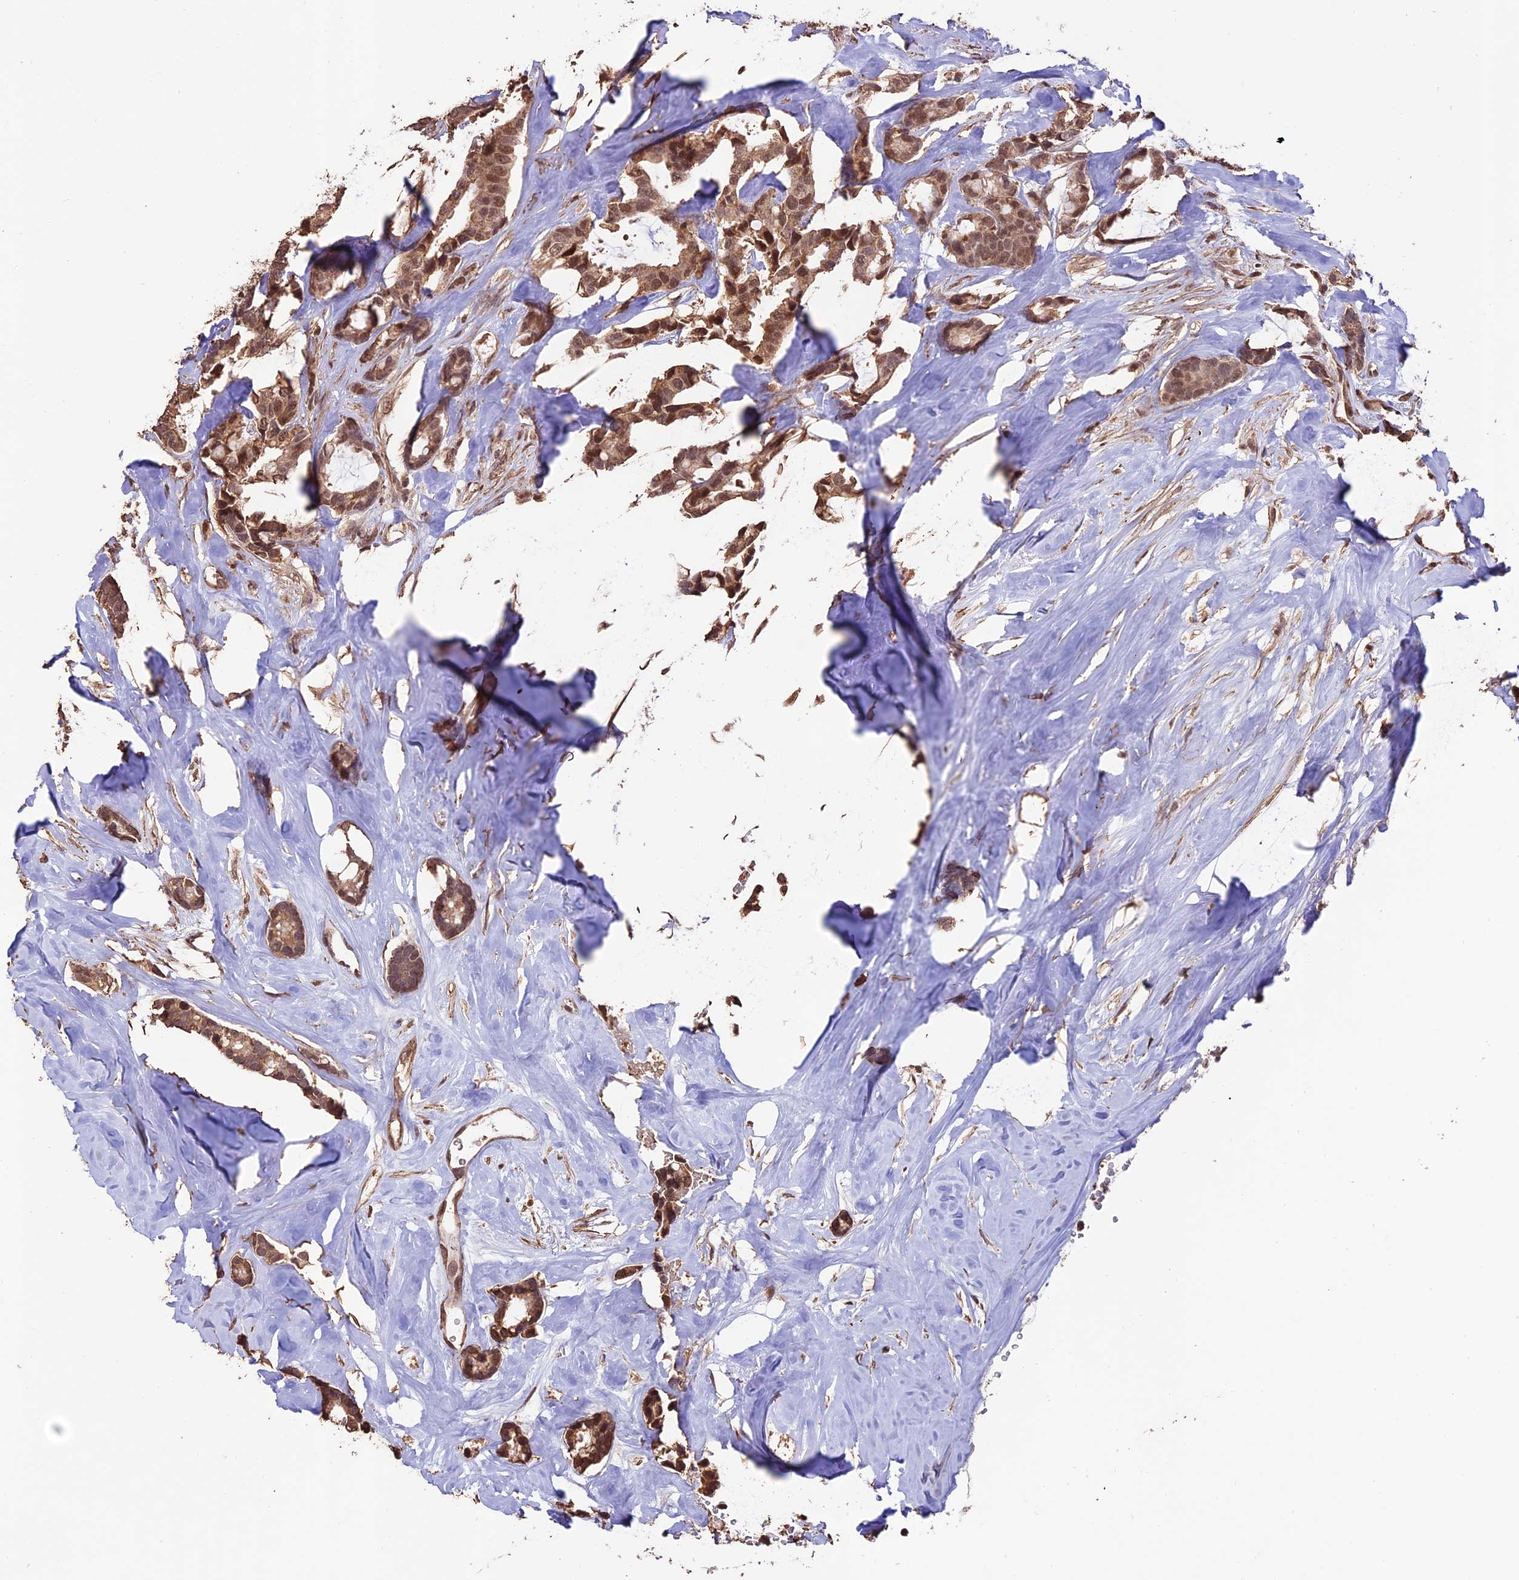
{"staining": {"intensity": "moderate", "quantity": ">75%", "location": "cytoplasmic/membranous,nuclear"}, "tissue": "breast cancer", "cell_type": "Tumor cells", "image_type": "cancer", "snomed": [{"axis": "morphology", "description": "Duct carcinoma"}, {"axis": "topography", "description": "Breast"}], "caption": "Tumor cells display medium levels of moderate cytoplasmic/membranous and nuclear expression in approximately >75% of cells in invasive ductal carcinoma (breast).", "gene": "CABIN1", "patient": {"sex": "female", "age": 87}}